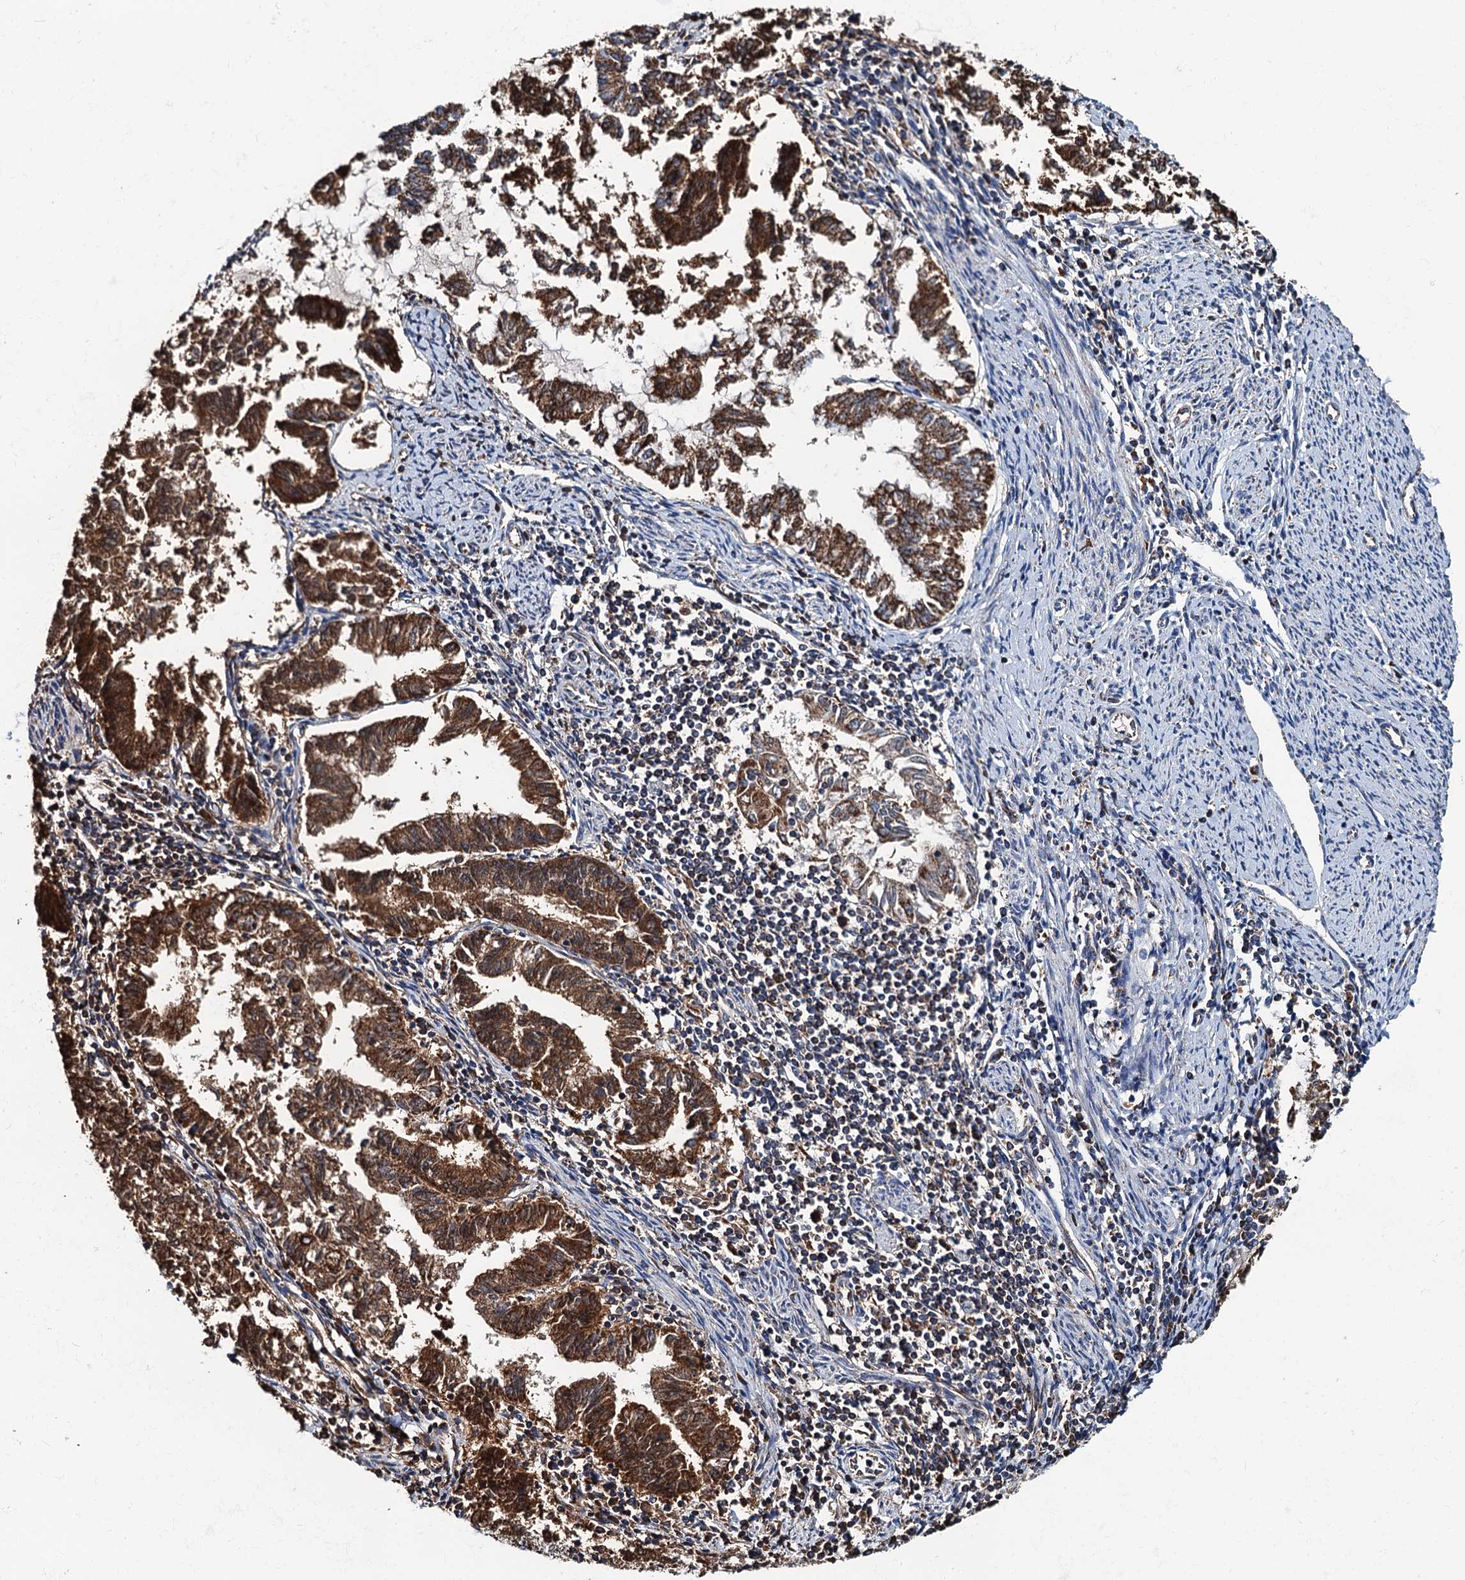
{"staining": {"intensity": "strong", "quantity": ">75%", "location": "cytoplasmic/membranous"}, "tissue": "endometrial cancer", "cell_type": "Tumor cells", "image_type": "cancer", "snomed": [{"axis": "morphology", "description": "Adenocarcinoma, NOS"}, {"axis": "topography", "description": "Endometrium"}], "caption": "Protein staining by immunohistochemistry shows strong cytoplasmic/membranous positivity in approximately >75% of tumor cells in endometrial cancer. (IHC, brightfield microscopy, high magnification).", "gene": "AAGAB", "patient": {"sex": "female", "age": 79}}